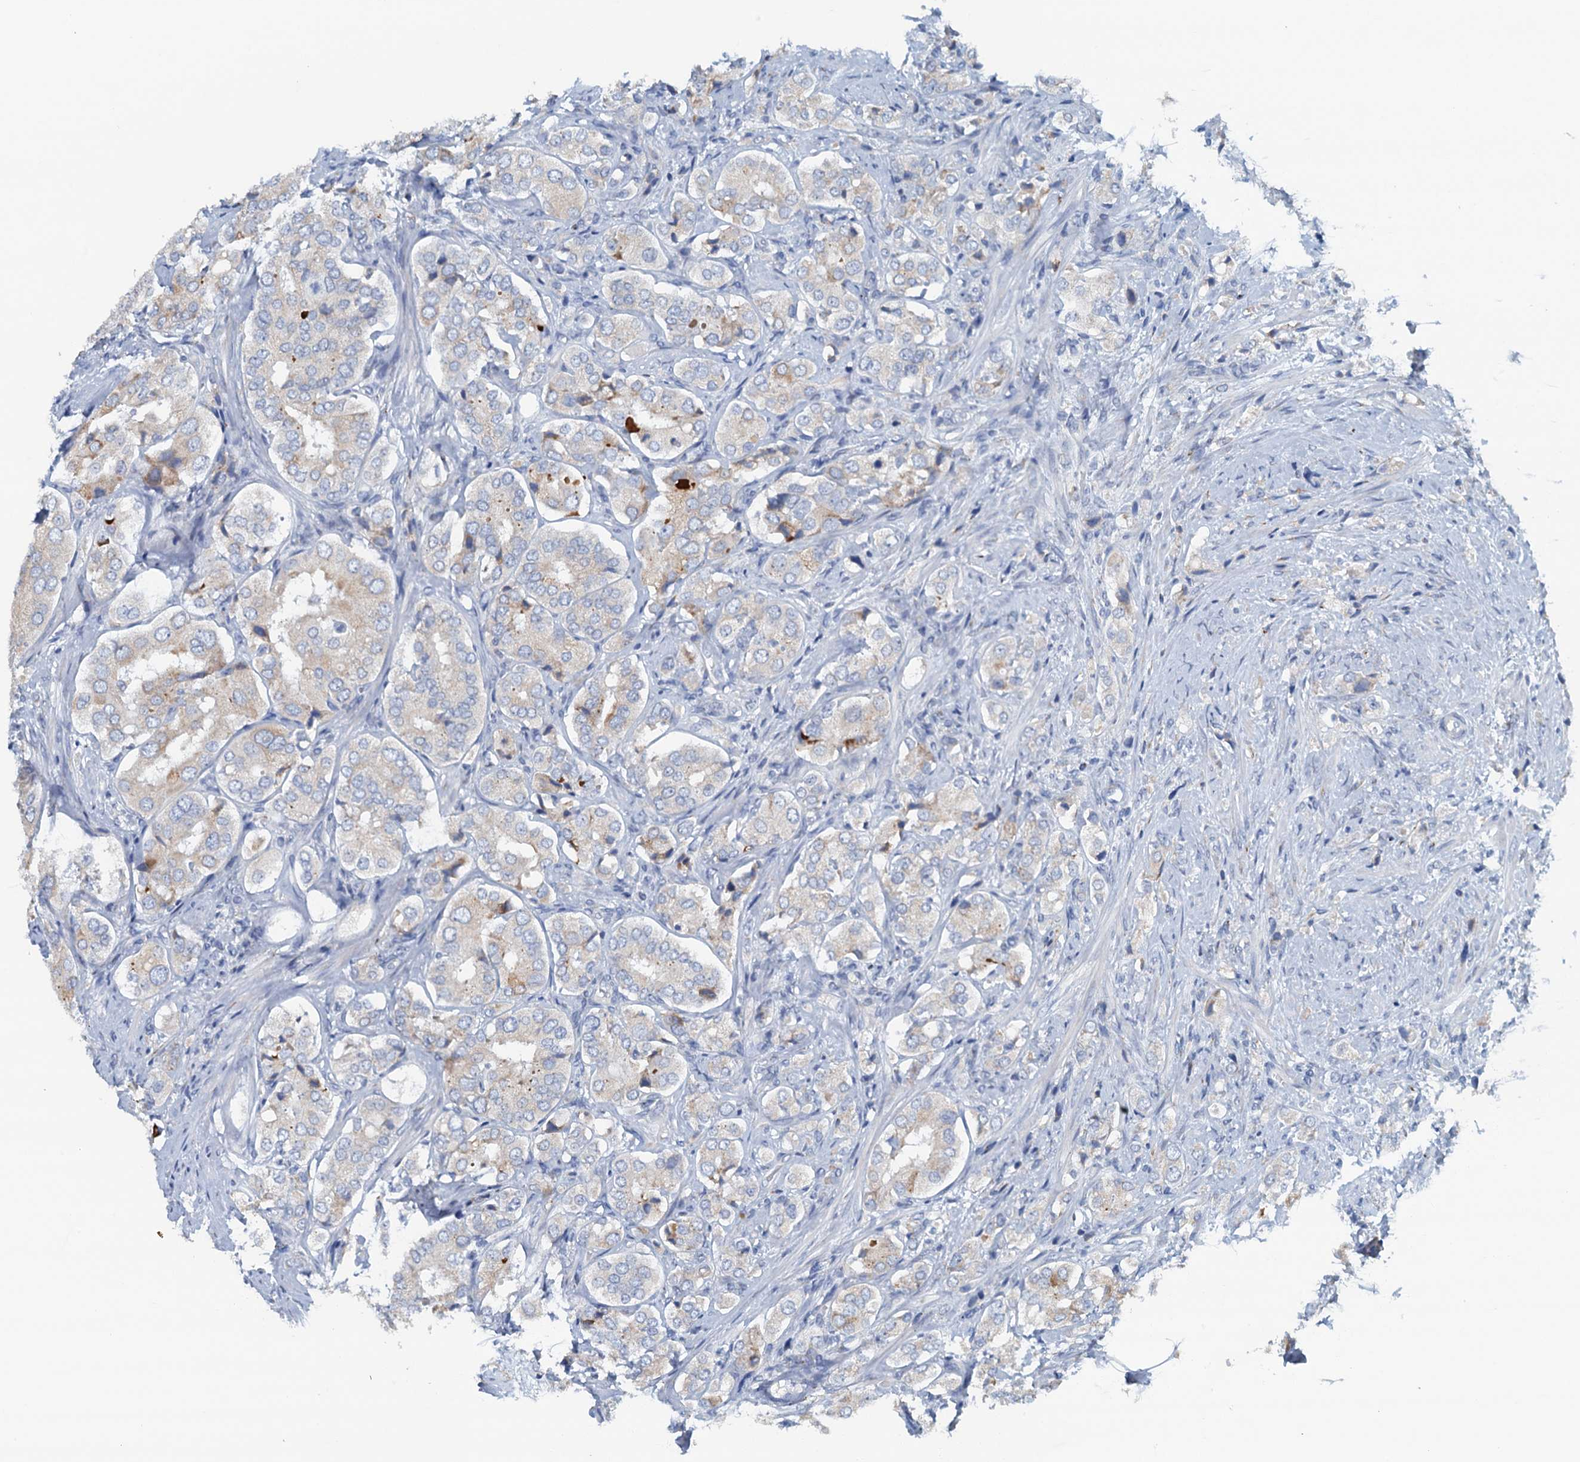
{"staining": {"intensity": "weak", "quantity": "<25%", "location": "cytoplasmic/membranous"}, "tissue": "prostate cancer", "cell_type": "Tumor cells", "image_type": "cancer", "snomed": [{"axis": "morphology", "description": "Adenocarcinoma, High grade"}, {"axis": "topography", "description": "Prostate"}], "caption": "This is an immunohistochemistry (IHC) image of human adenocarcinoma (high-grade) (prostate). There is no positivity in tumor cells.", "gene": "CBLIF", "patient": {"sex": "male", "age": 65}}